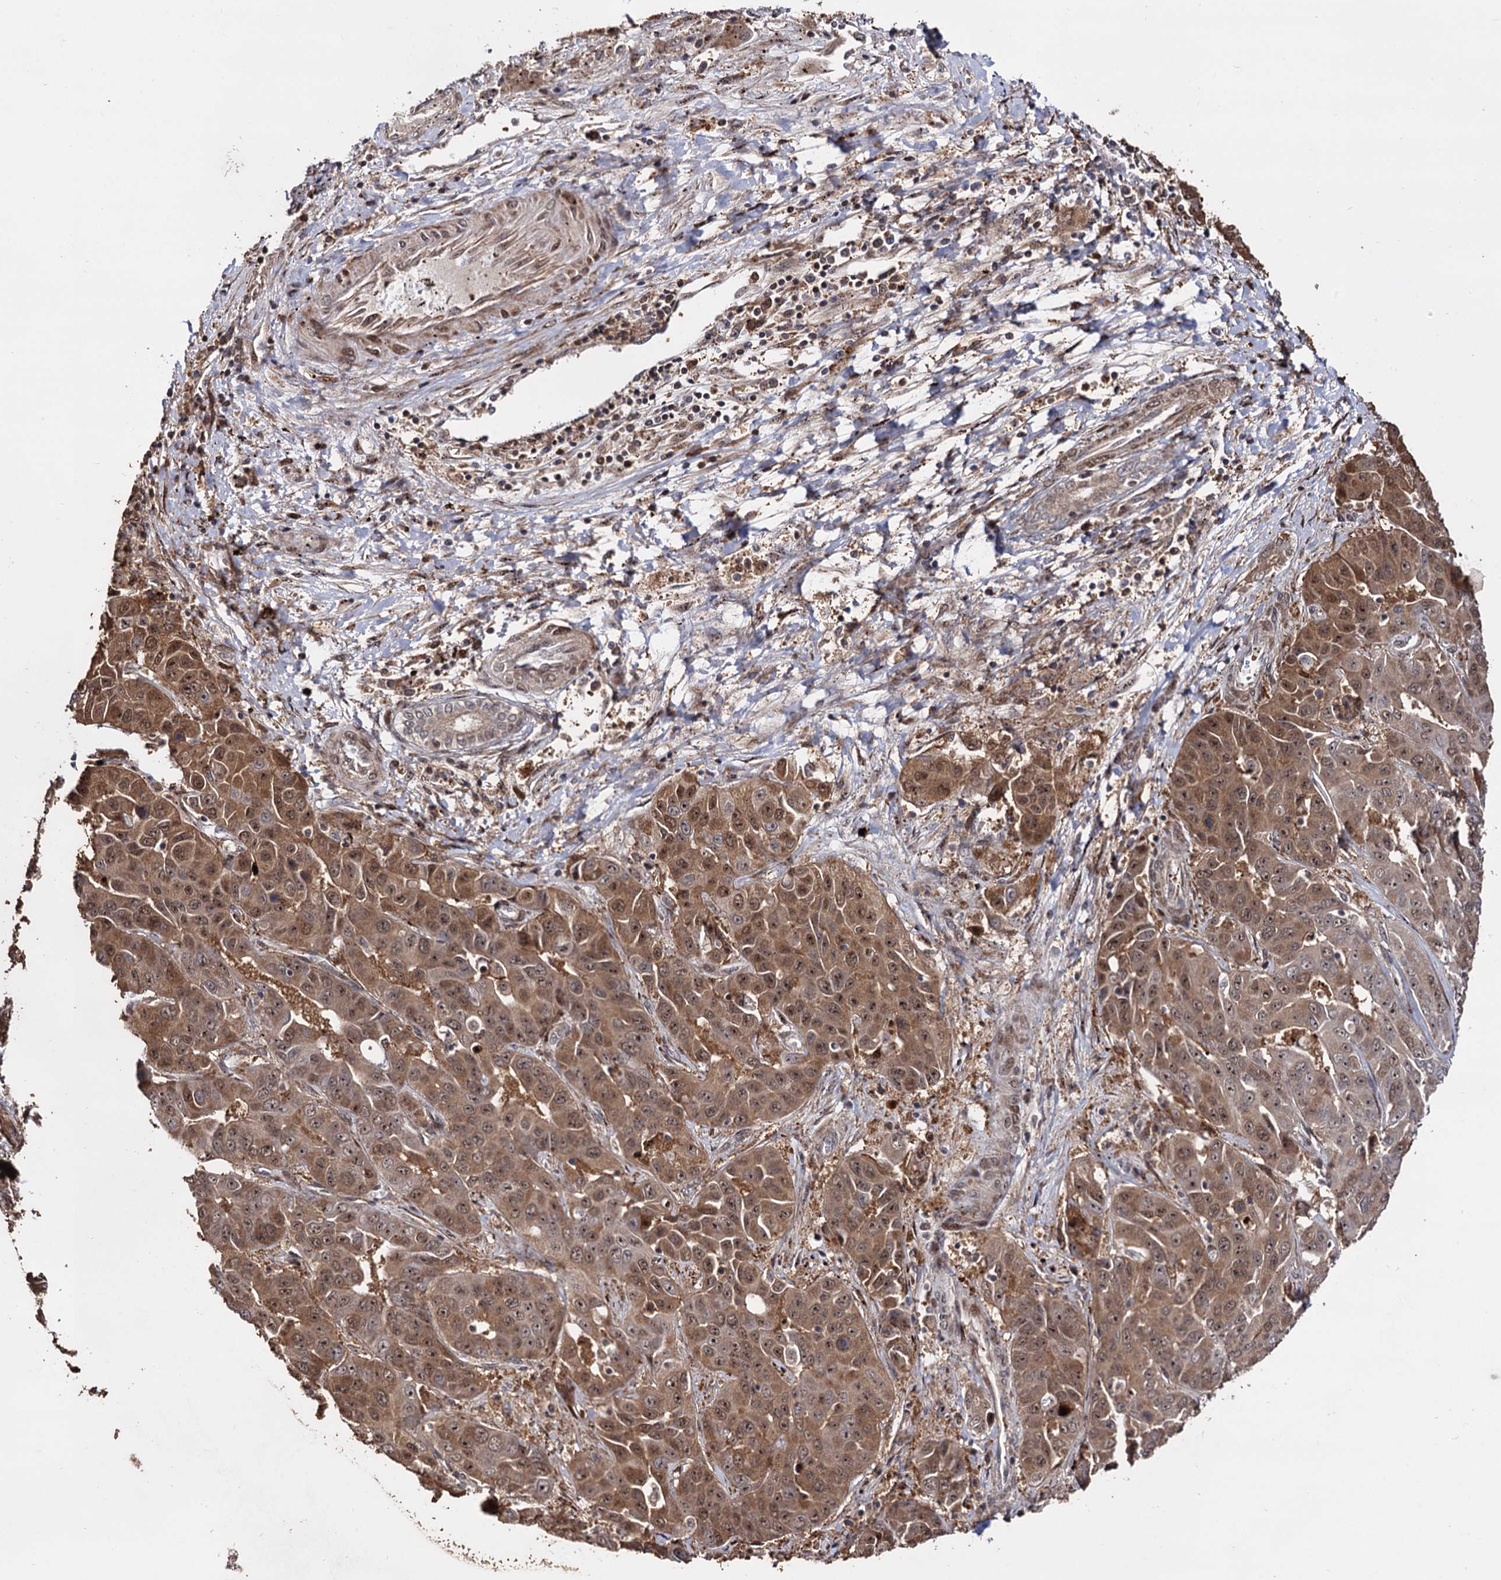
{"staining": {"intensity": "moderate", "quantity": ">75%", "location": "cytoplasmic/membranous,nuclear"}, "tissue": "liver cancer", "cell_type": "Tumor cells", "image_type": "cancer", "snomed": [{"axis": "morphology", "description": "Cholangiocarcinoma"}, {"axis": "topography", "description": "Liver"}], "caption": "An image of cholangiocarcinoma (liver) stained for a protein reveals moderate cytoplasmic/membranous and nuclear brown staining in tumor cells.", "gene": "PIGB", "patient": {"sex": "female", "age": 52}}